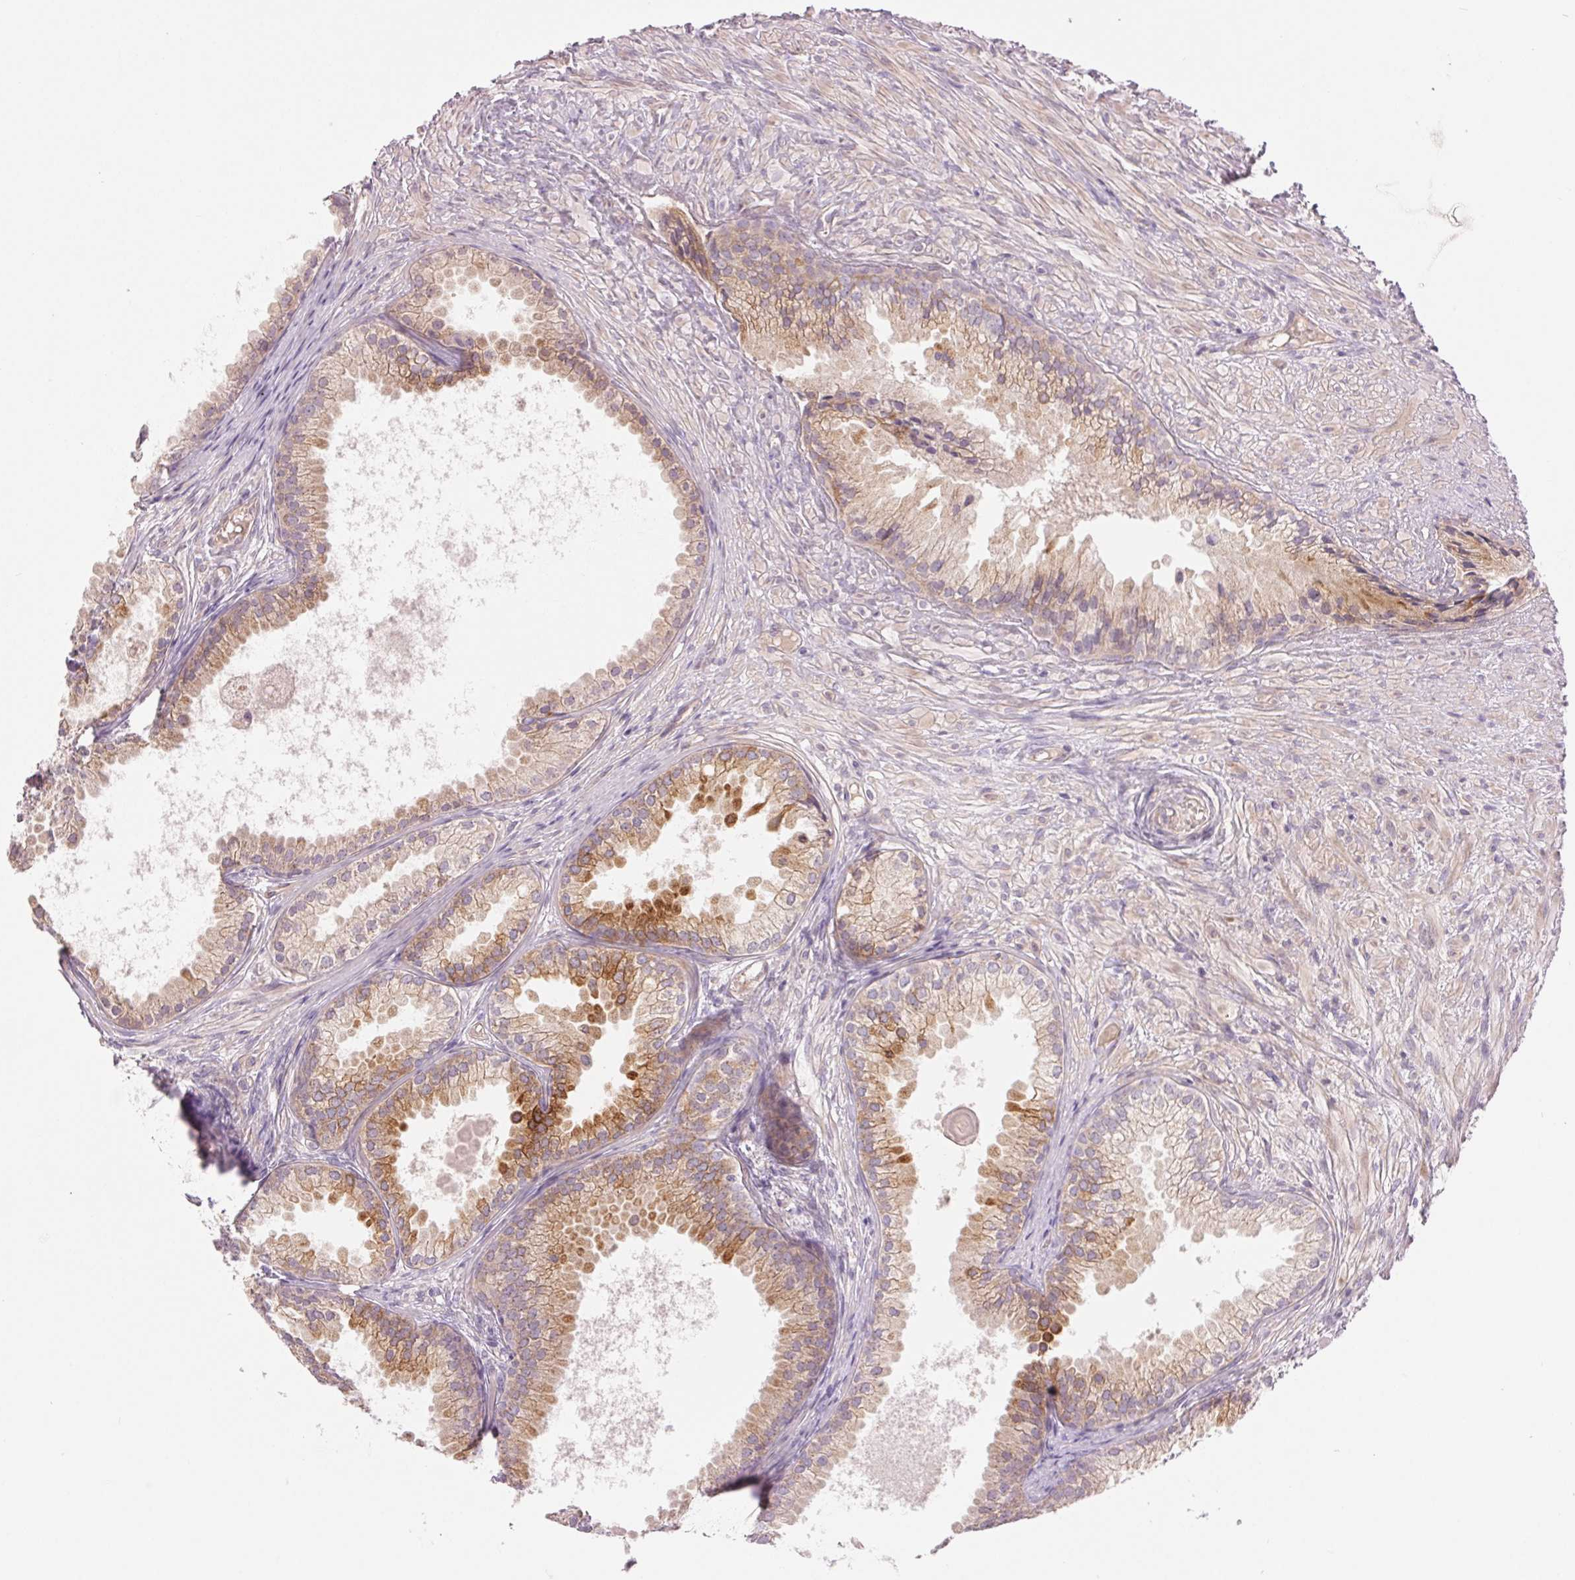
{"staining": {"intensity": "moderate", "quantity": "<25%", "location": "cytoplasmic/membranous"}, "tissue": "prostate cancer", "cell_type": "Tumor cells", "image_type": "cancer", "snomed": [{"axis": "morphology", "description": "Adenocarcinoma, High grade"}, {"axis": "topography", "description": "Prostate"}], "caption": "IHC of human high-grade adenocarcinoma (prostate) displays low levels of moderate cytoplasmic/membranous staining in approximately <25% of tumor cells. (DAB (3,3'-diaminobenzidine) IHC with brightfield microscopy, high magnification).", "gene": "METTL17", "patient": {"sex": "male", "age": 83}}